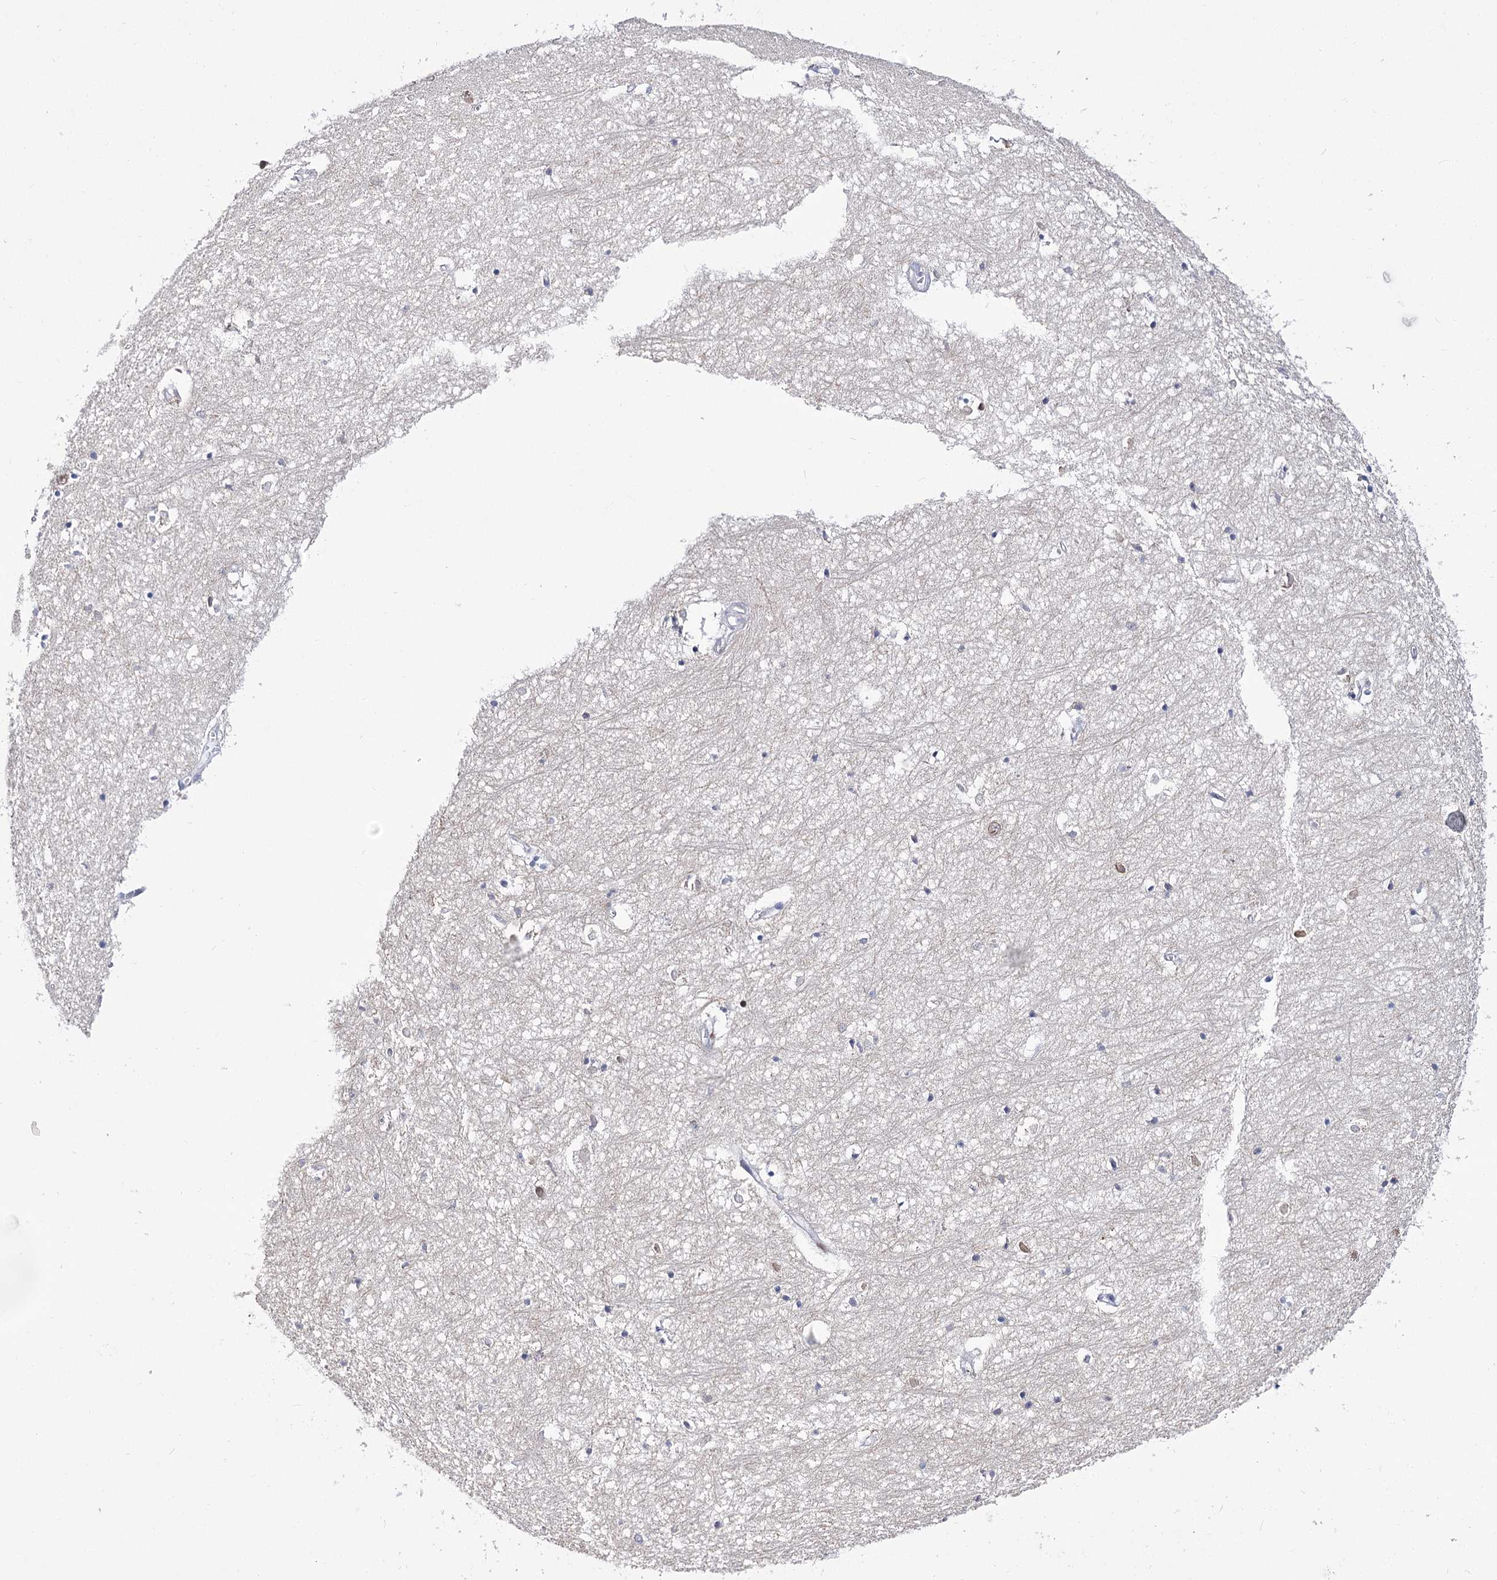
{"staining": {"intensity": "moderate", "quantity": "<25%", "location": "cytoplasmic/membranous,nuclear"}, "tissue": "hippocampus", "cell_type": "Glial cells", "image_type": "normal", "snomed": [{"axis": "morphology", "description": "Normal tissue, NOS"}, {"axis": "topography", "description": "Hippocampus"}], "caption": "IHC histopathology image of benign hippocampus: human hippocampus stained using immunohistochemistry (IHC) exhibits low levels of moderate protein expression localized specifically in the cytoplasmic/membranous,nuclear of glial cells, appearing as a cytoplasmic/membranous,nuclear brown color.", "gene": "TMEM201", "patient": {"sex": "female", "age": 64}}